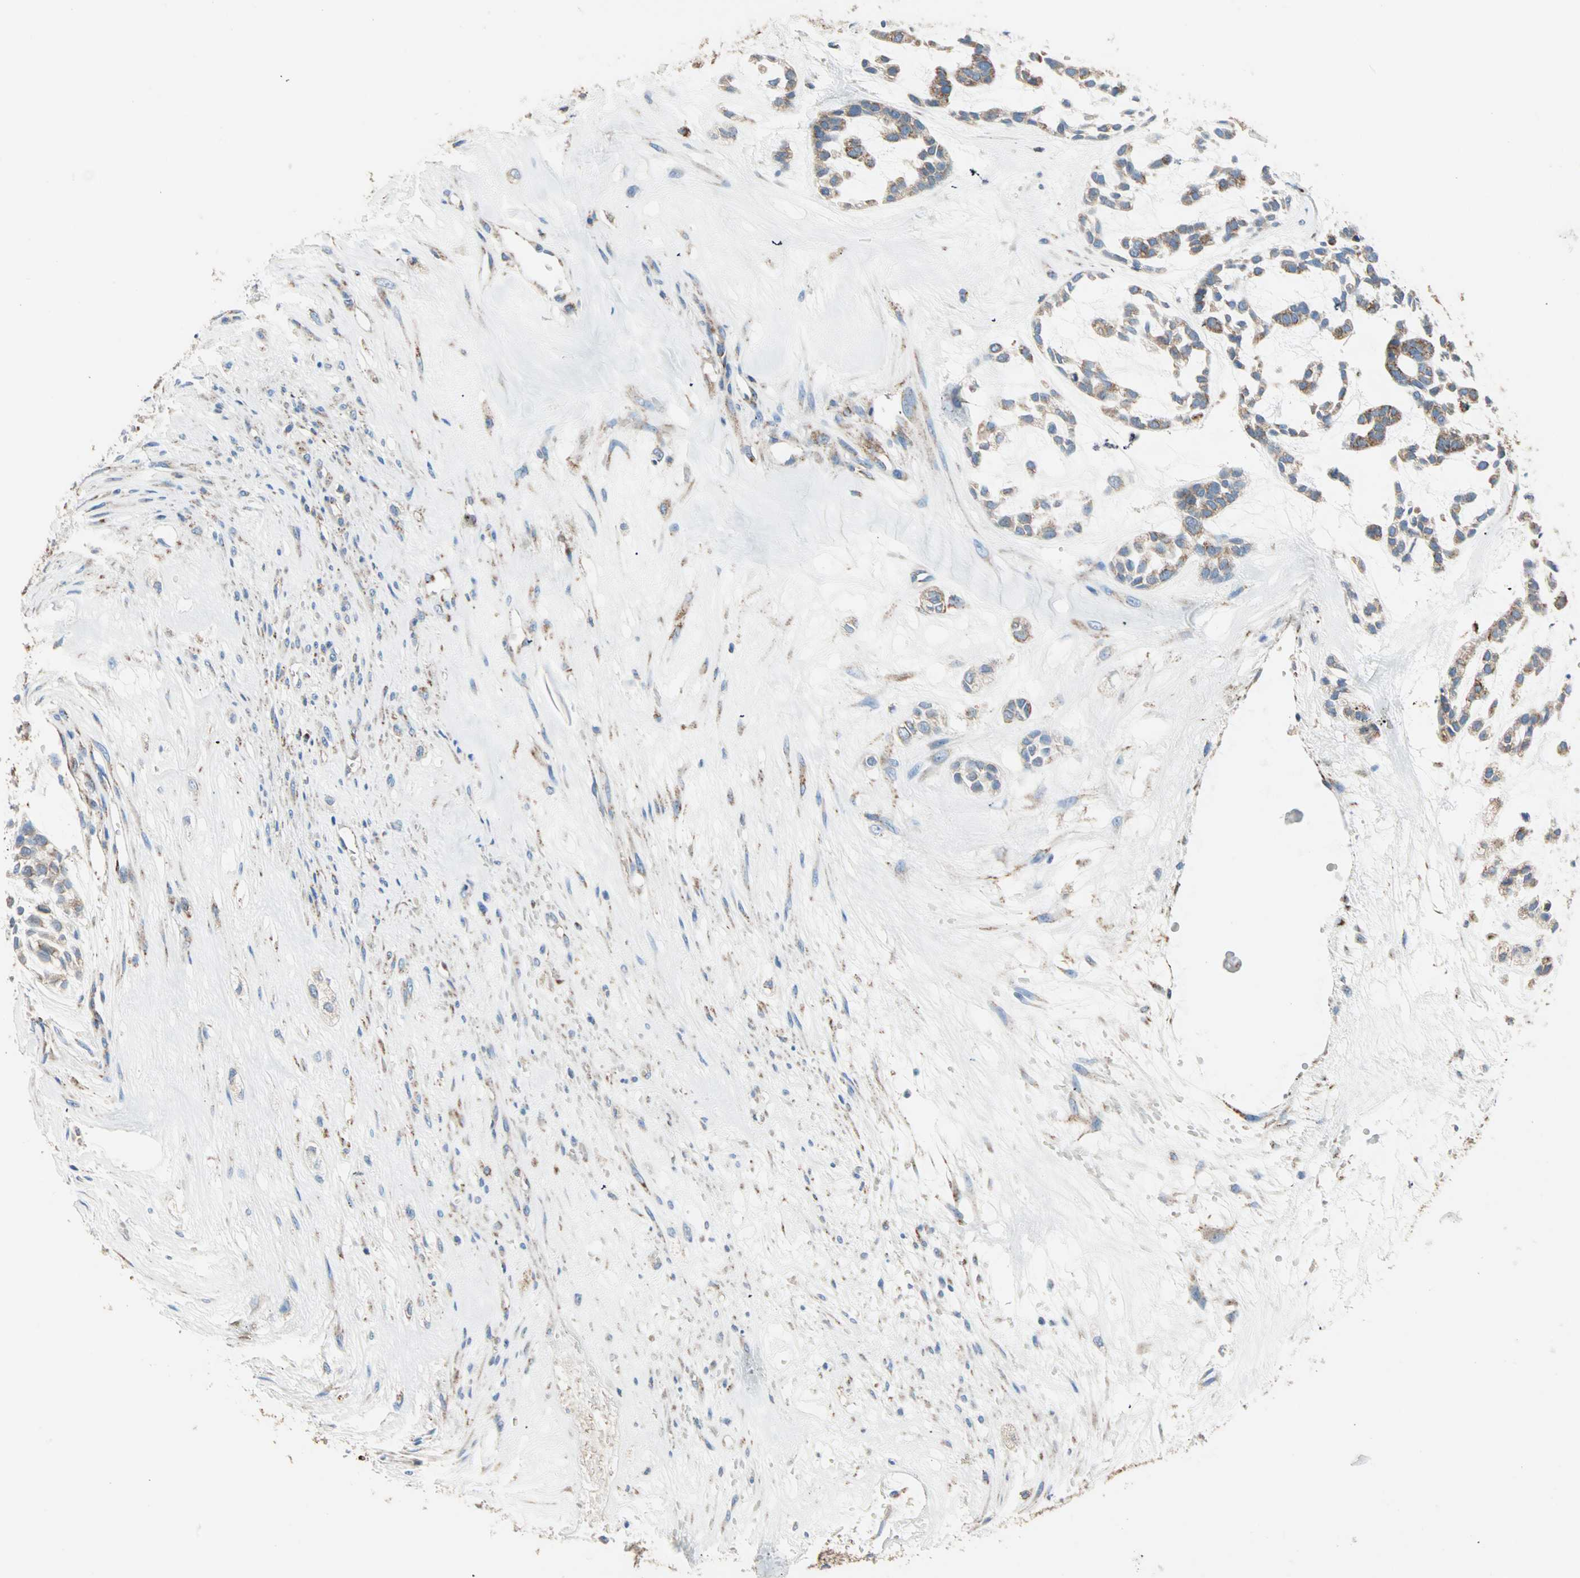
{"staining": {"intensity": "moderate", "quantity": ">75%", "location": "cytoplasmic/membranous"}, "tissue": "head and neck cancer", "cell_type": "Tumor cells", "image_type": "cancer", "snomed": [{"axis": "morphology", "description": "Adenocarcinoma, NOS"}, {"axis": "morphology", "description": "Adenoma, NOS"}, {"axis": "topography", "description": "Head-Neck"}], "caption": "Approximately >75% of tumor cells in human adenocarcinoma (head and neck) reveal moderate cytoplasmic/membranous protein positivity as visualized by brown immunohistochemical staining.", "gene": "TST", "patient": {"sex": "female", "age": 55}}